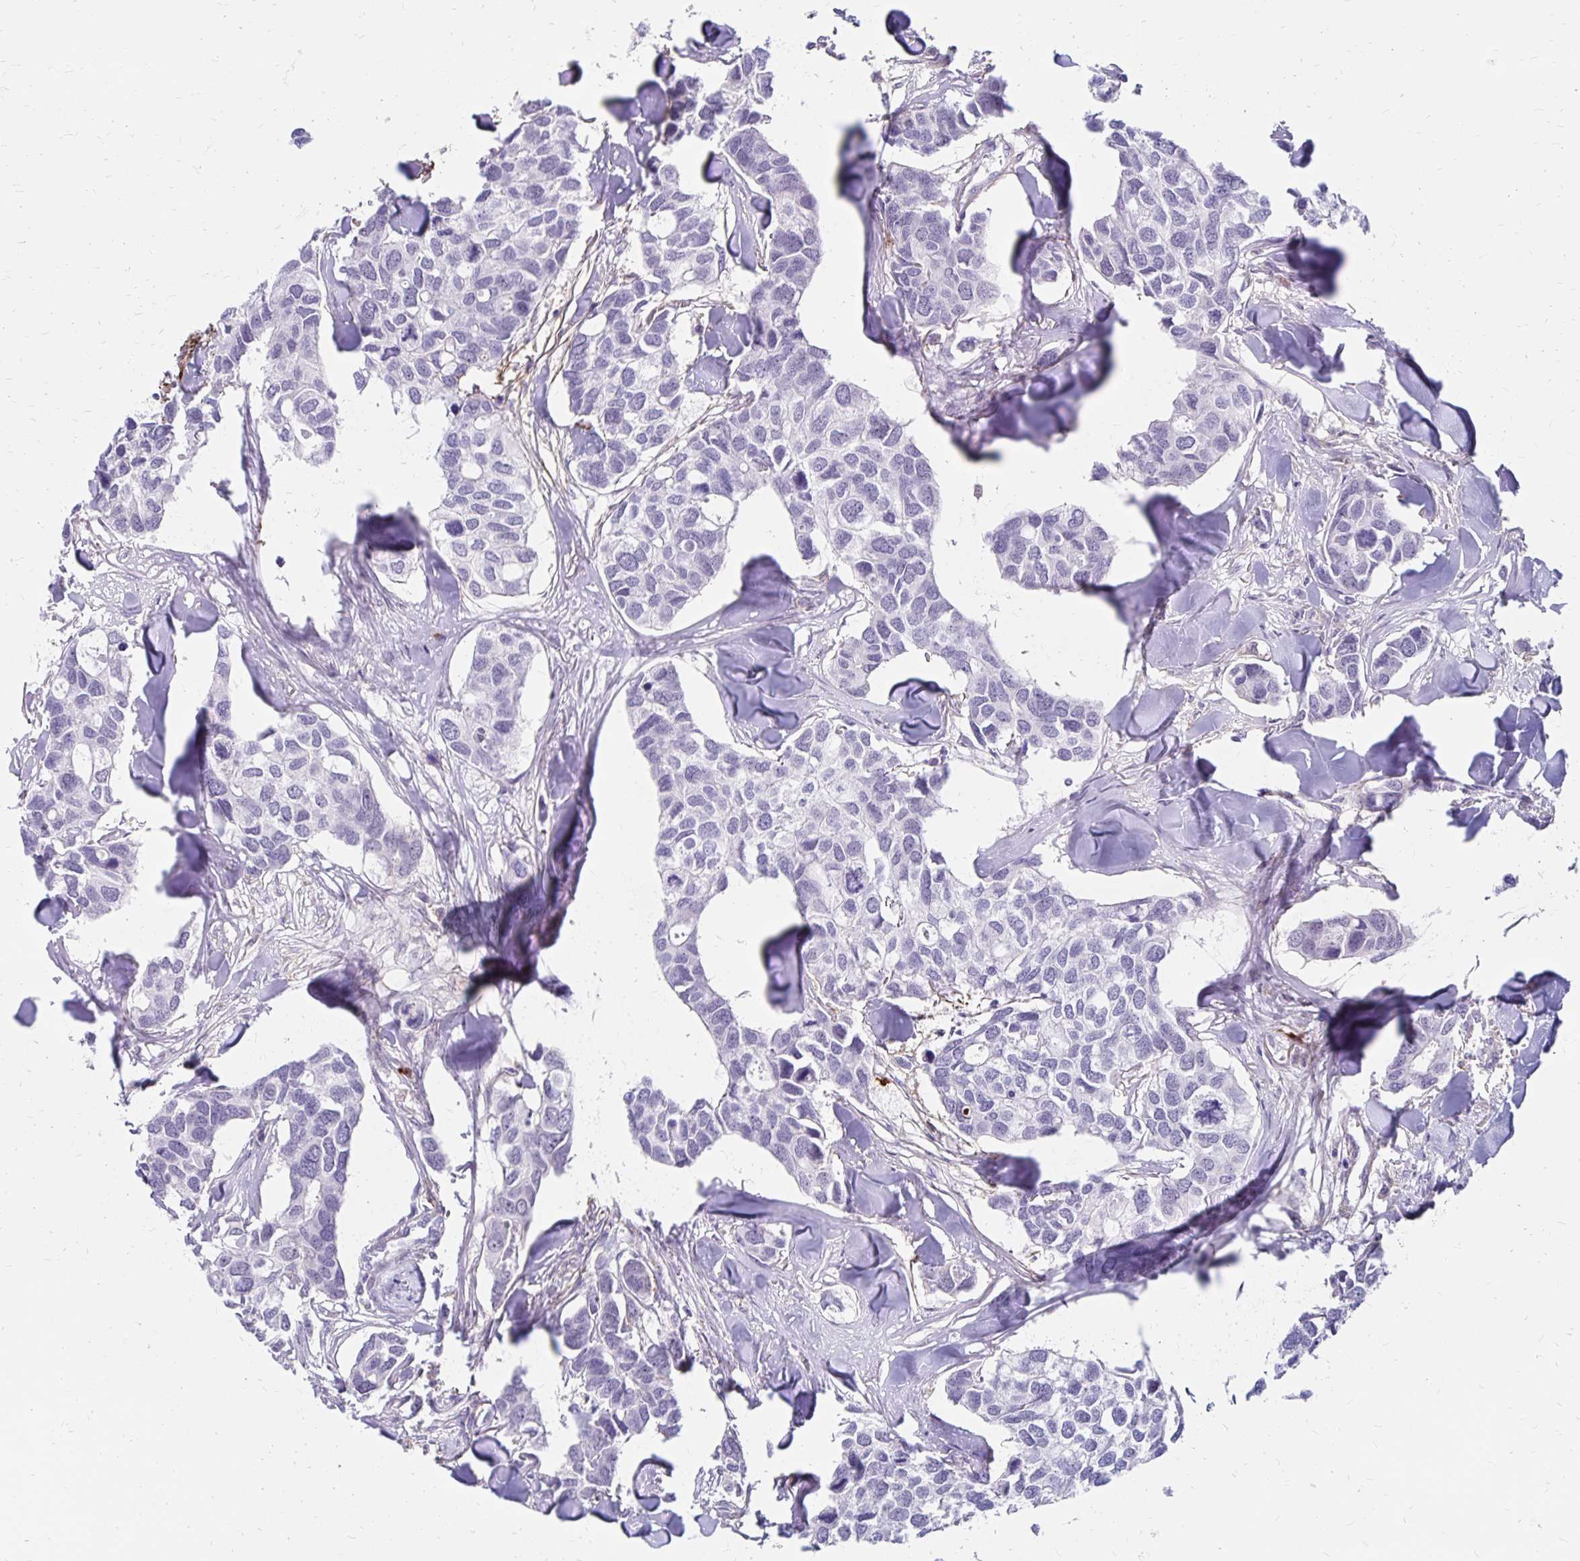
{"staining": {"intensity": "negative", "quantity": "none", "location": "none"}, "tissue": "breast cancer", "cell_type": "Tumor cells", "image_type": "cancer", "snomed": [{"axis": "morphology", "description": "Duct carcinoma"}, {"axis": "topography", "description": "Breast"}], "caption": "An image of human breast cancer (invasive ductal carcinoma) is negative for staining in tumor cells.", "gene": "TNS3", "patient": {"sex": "female", "age": 83}}